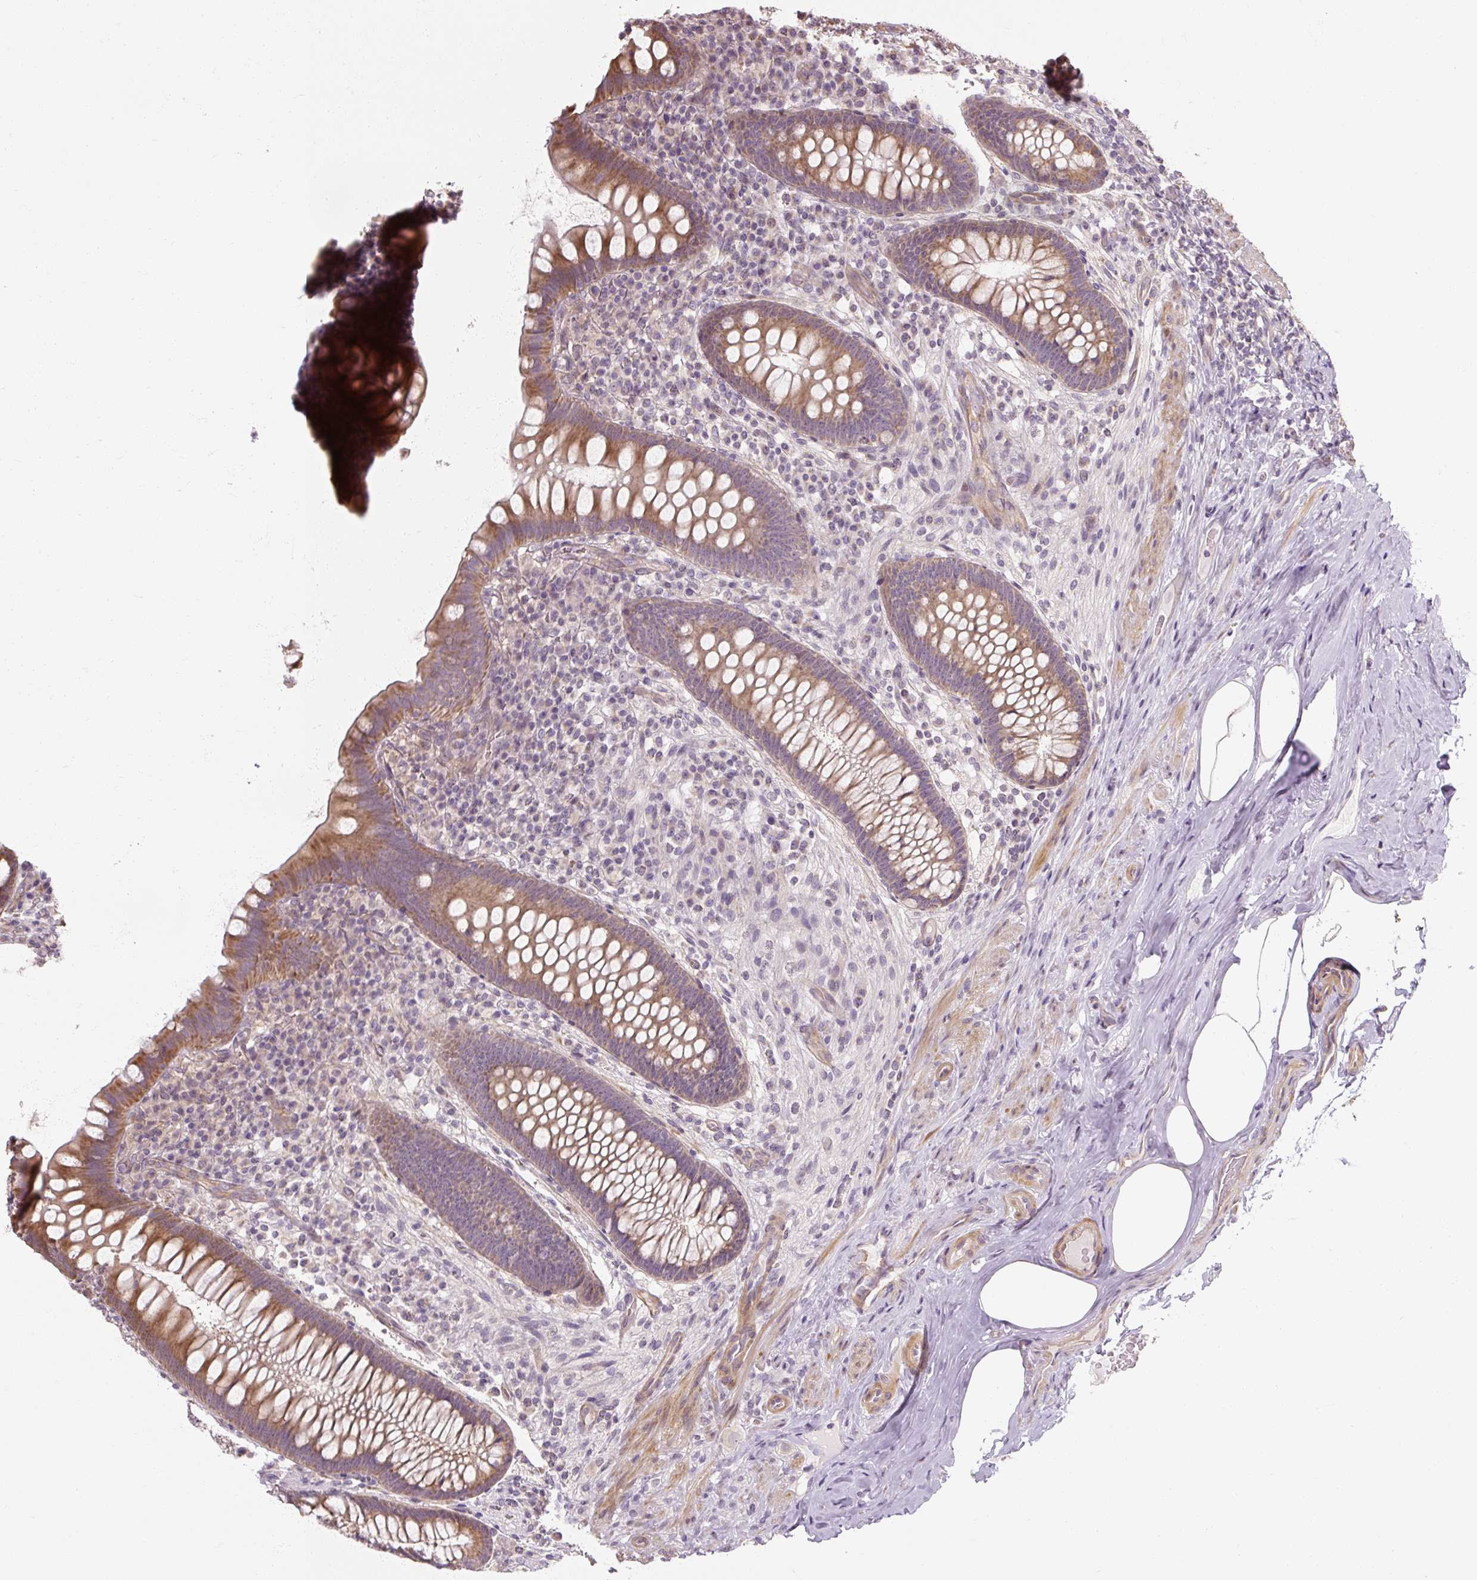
{"staining": {"intensity": "moderate", "quantity": ">75%", "location": "cytoplasmic/membranous"}, "tissue": "appendix", "cell_type": "Glandular cells", "image_type": "normal", "snomed": [{"axis": "morphology", "description": "Normal tissue, NOS"}, {"axis": "topography", "description": "Appendix"}], "caption": "High-power microscopy captured an immunohistochemistry (IHC) photomicrograph of benign appendix, revealing moderate cytoplasmic/membranous staining in about >75% of glandular cells.", "gene": "RB1CC1", "patient": {"sex": "male", "age": 71}}